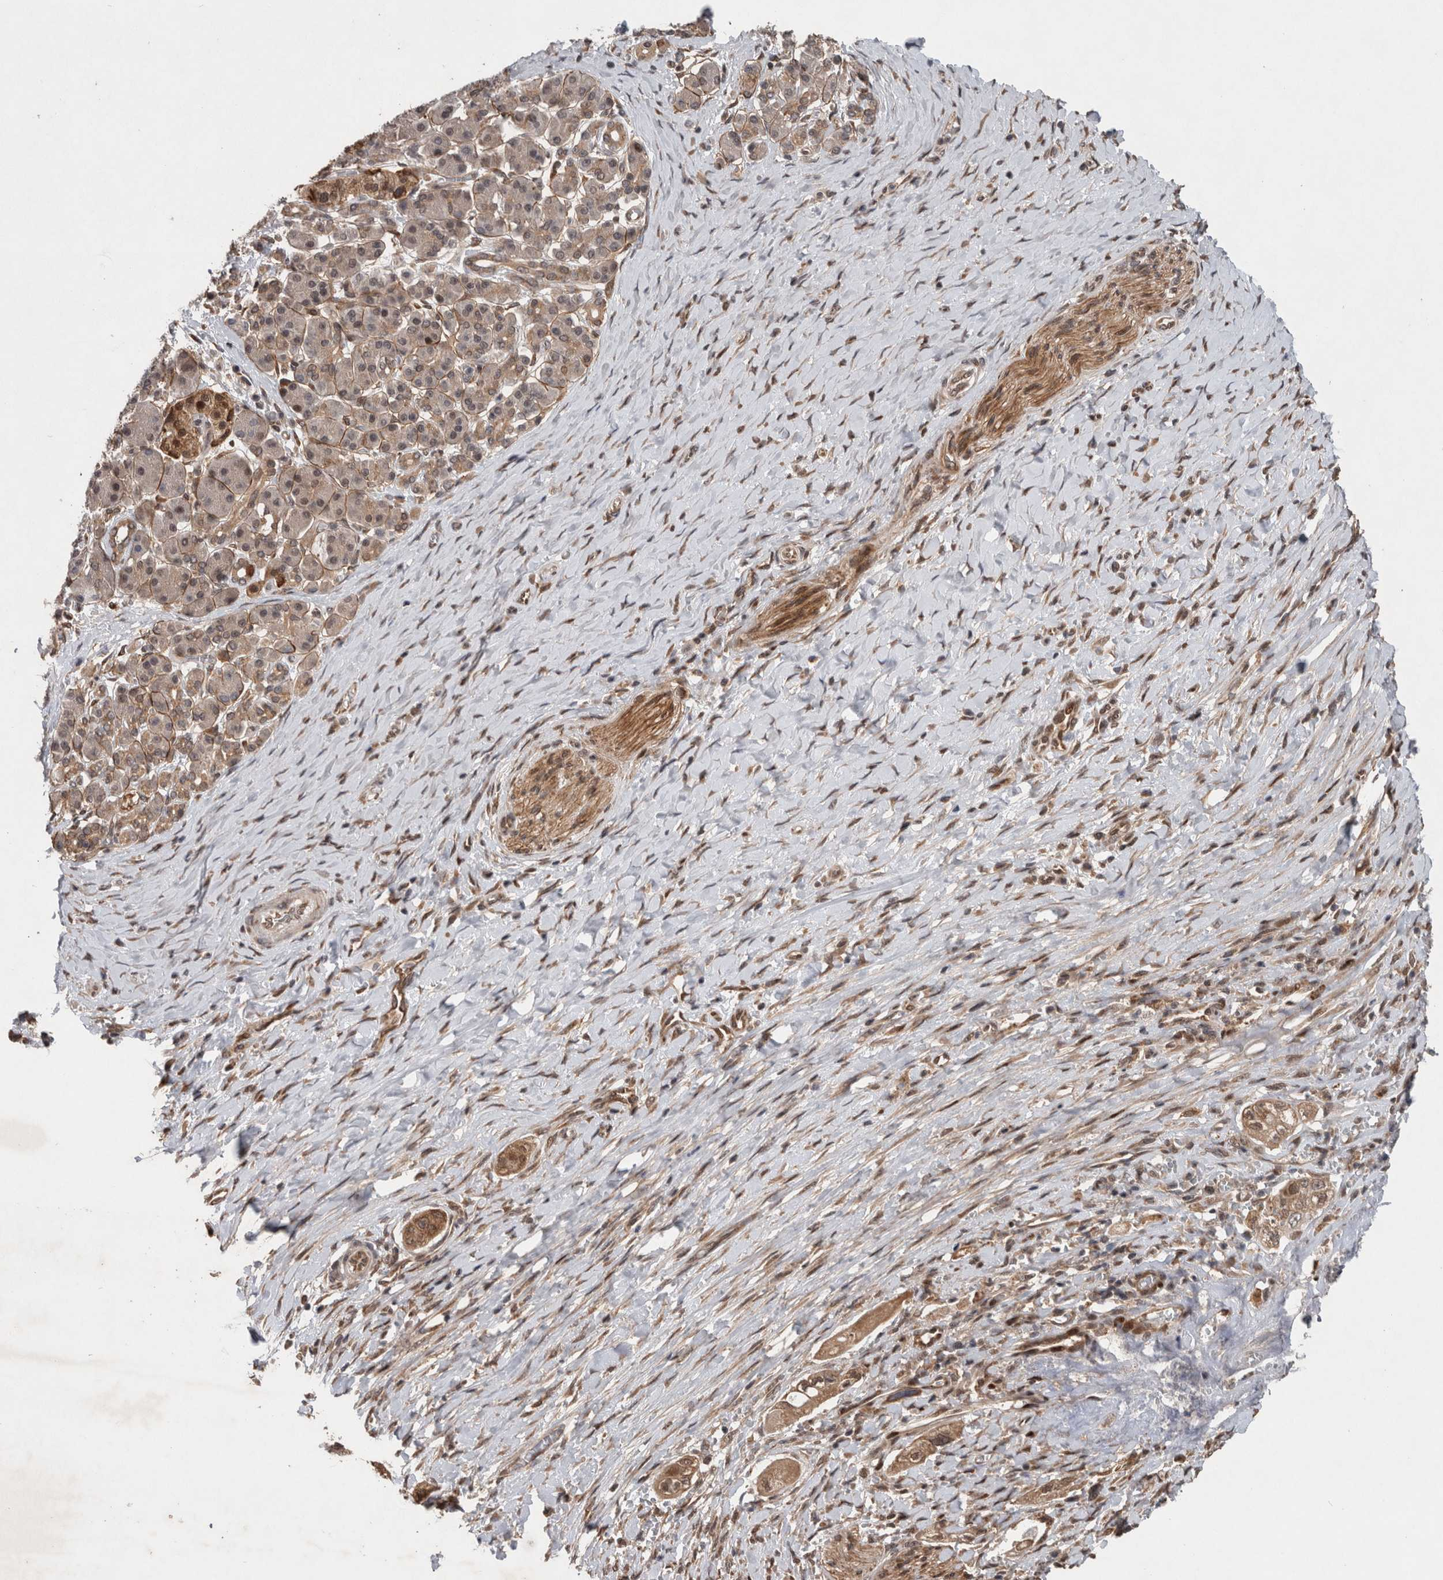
{"staining": {"intensity": "weak", "quantity": ">75%", "location": "cytoplasmic/membranous"}, "tissue": "pancreatic cancer", "cell_type": "Tumor cells", "image_type": "cancer", "snomed": [{"axis": "morphology", "description": "Adenocarcinoma, NOS"}, {"axis": "topography", "description": "Pancreas"}], "caption": "Tumor cells show low levels of weak cytoplasmic/membranous staining in approximately >75% of cells in pancreatic adenocarcinoma.", "gene": "GIMAP6", "patient": {"sex": "male", "age": 58}}